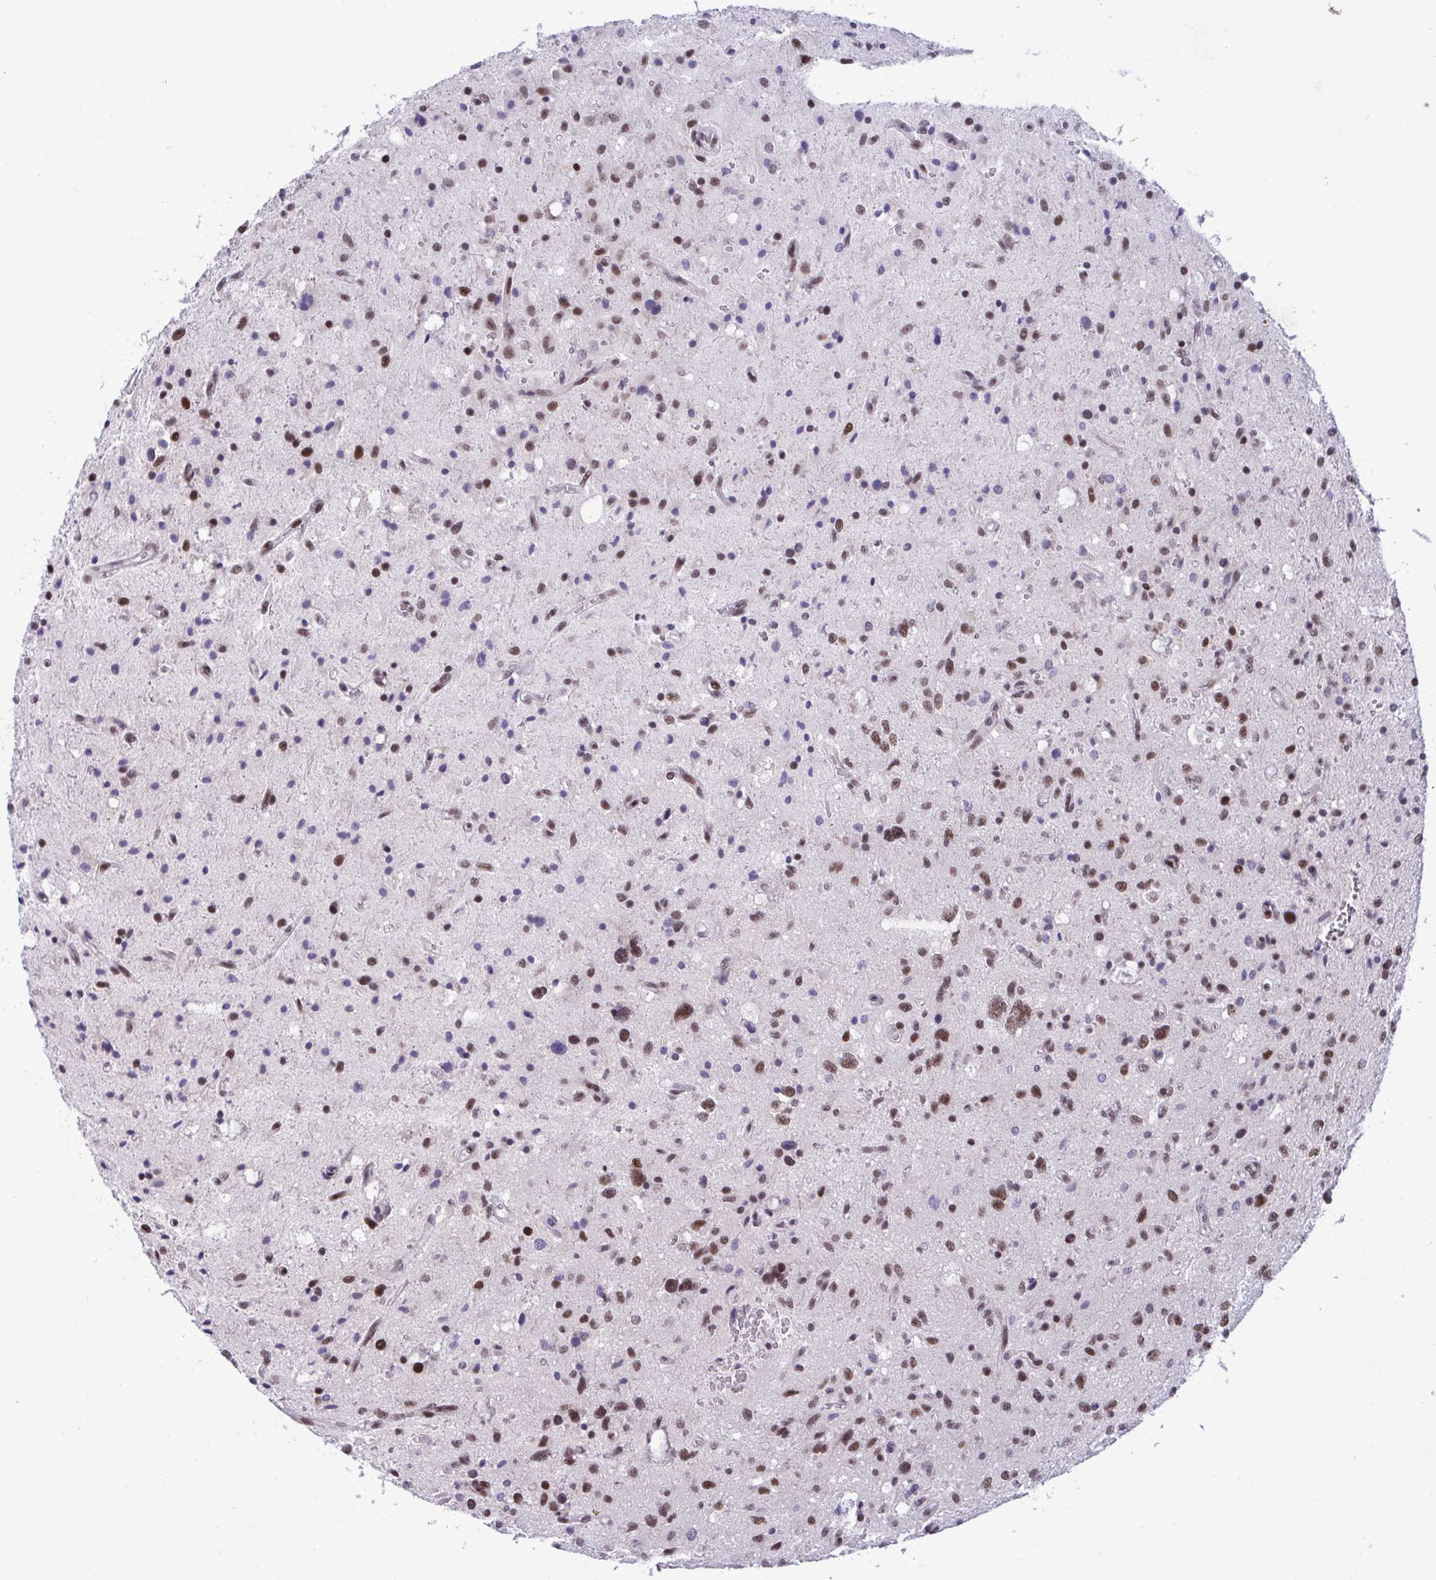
{"staining": {"intensity": "moderate", "quantity": "25%-75%", "location": "nuclear"}, "tissue": "glioma", "cell_type": "Tumor cells", "image_type": "cancer", "snomed": [{"axis": "morphology", "description": "Glioma, malignant, Low grade"}, {"axis": "topography", "description": "Brain"}], "caption": "This micrograph demonstrates immunohistochemistry staining of human malignant glioma (low-grade), with medium moderate nuclear expression in approximately 25%-75% of tumor cells.", "gene": "WBP11", "patient": {"sex": "female", "age": 58}}